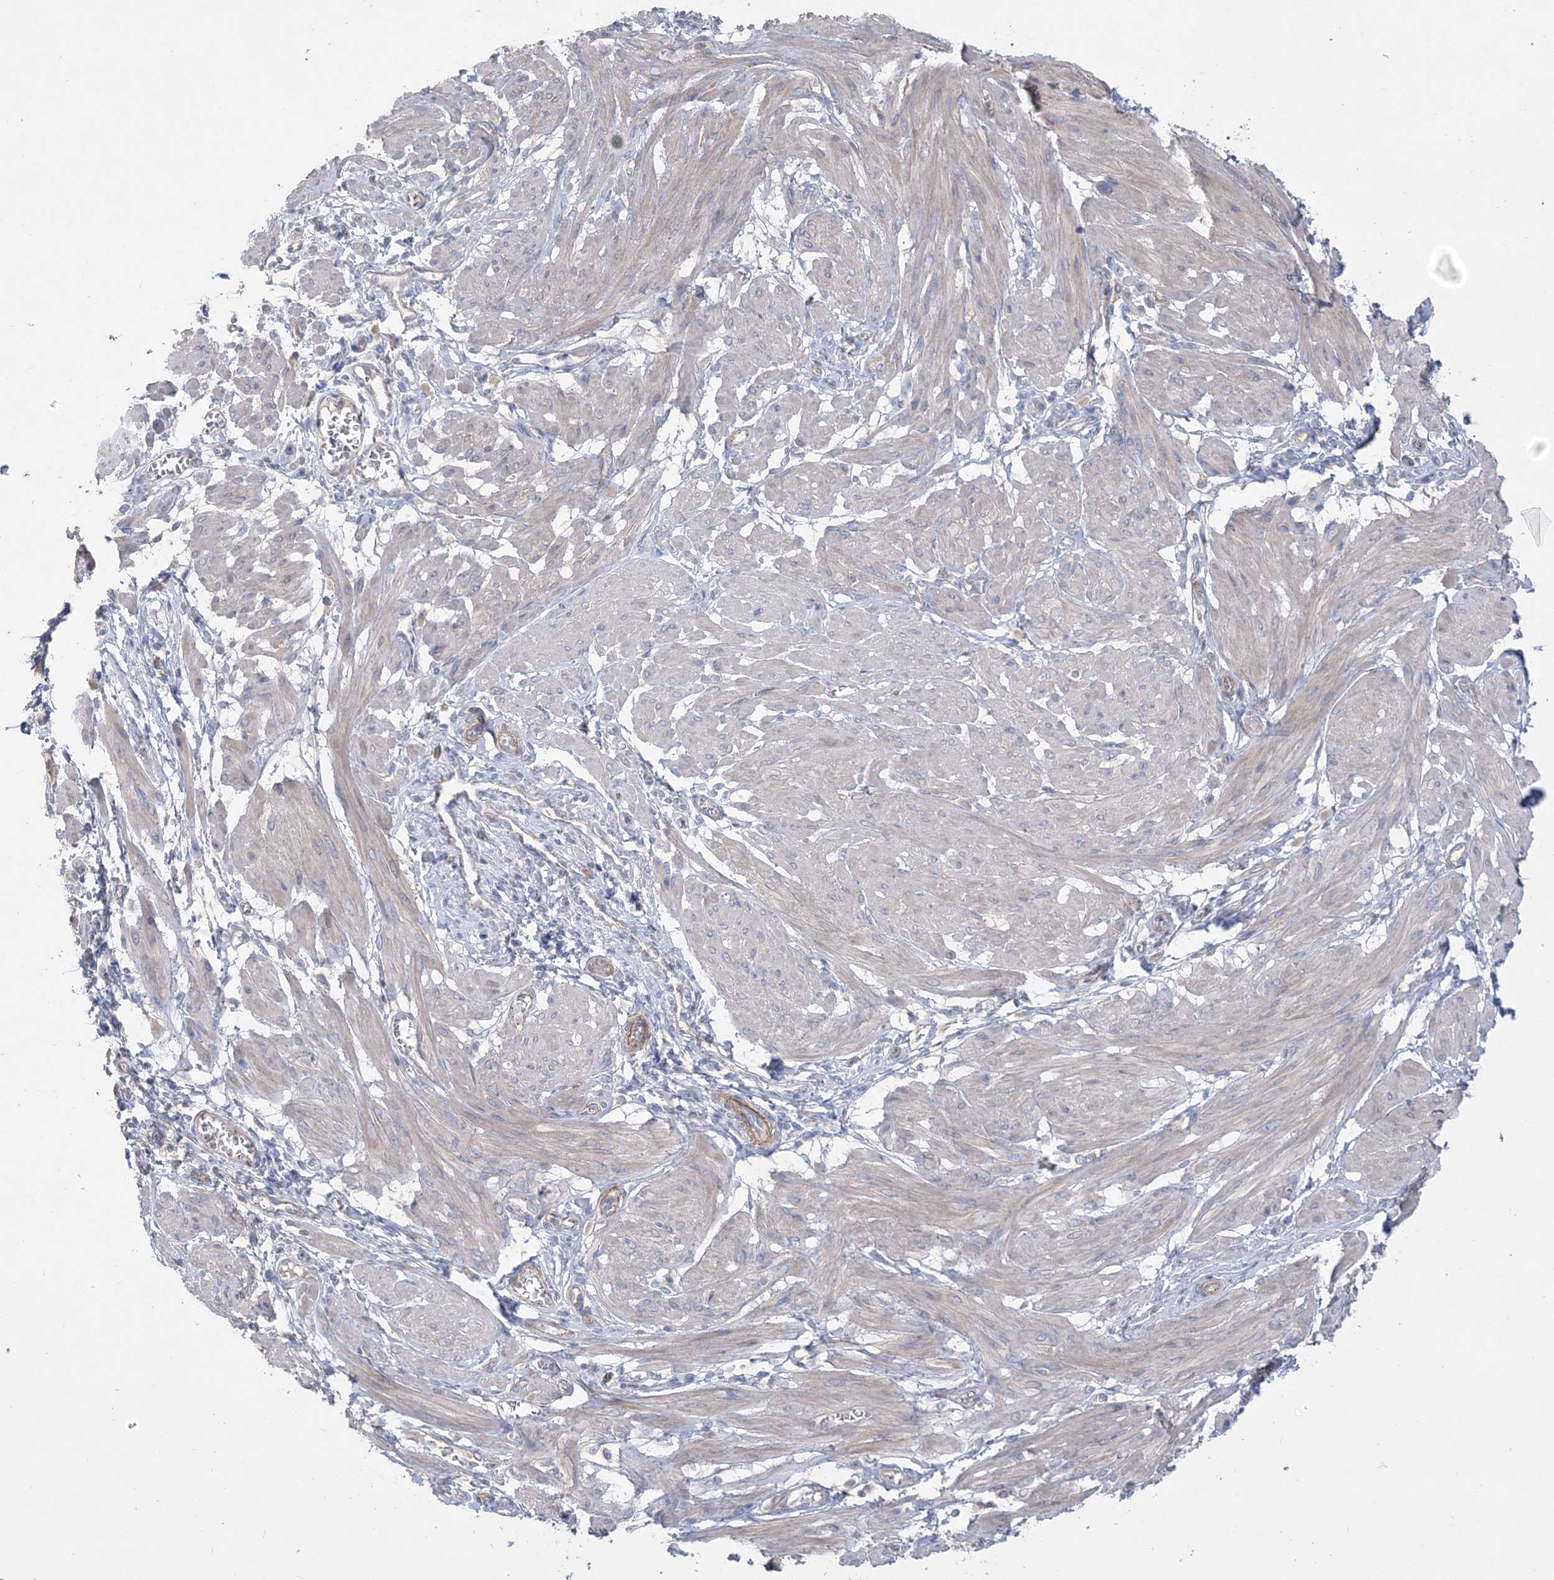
{"staining": {"intensity": "negative", "quantity": "none", "location": "none"}, "tissue": "smooth muscle", "cell_type": "Smooth muscle cells", "image_type": "normal", "snomed": [{"axis": "morphology", "description": "Normal tissue, NOS"}, {"axis": "topography", "description": "Smooth muscle"}], "caption": "IHC image of benign human smooth muscle stained for a protein (brown), which displays no expression in smooth muscle cells. (DAB (3,3'-diaminobenzidine) immunohistochemistry with hematoxylin counter stain).", "gene": "PIGC", "patient": {"sex": "female", "age": 39}}